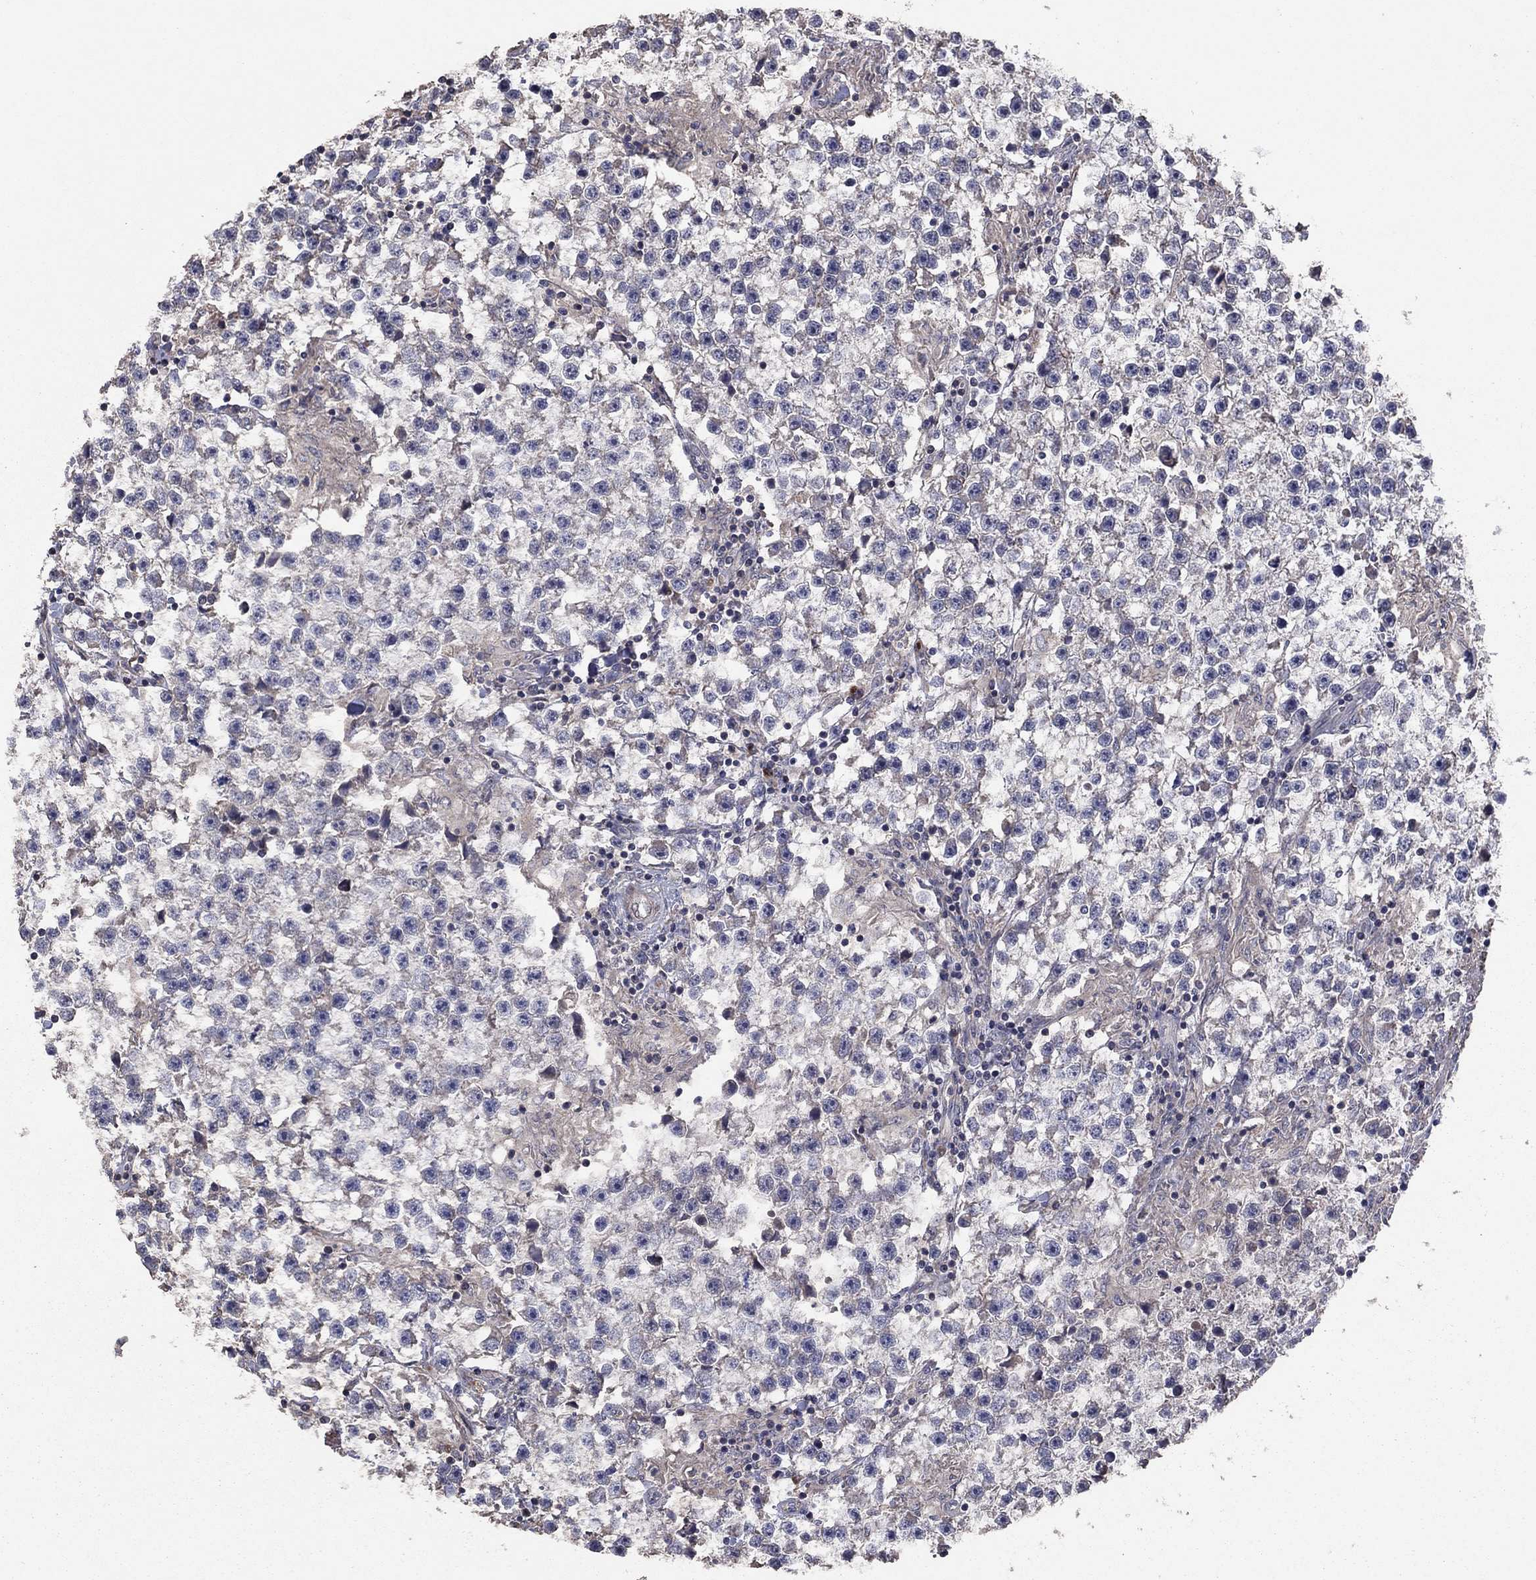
{"staining": {"intensity": "negative", "quantity": "none", "location": "none"}, "tissue": "testis cancer", "cell_type": "Tumor cells", "image_type": "cancer", "snomed": [{"axis": "morphology", "description": "Seminoma, NOS"}, {"axis": "topography", "description": "Testis"}], "caption": "This is a image of immunohistochemistry staining of testis cancer, which shows no expression in tumor cells.", "gene": "FLT4", "patient": {"sex": "male", "age": 59}}